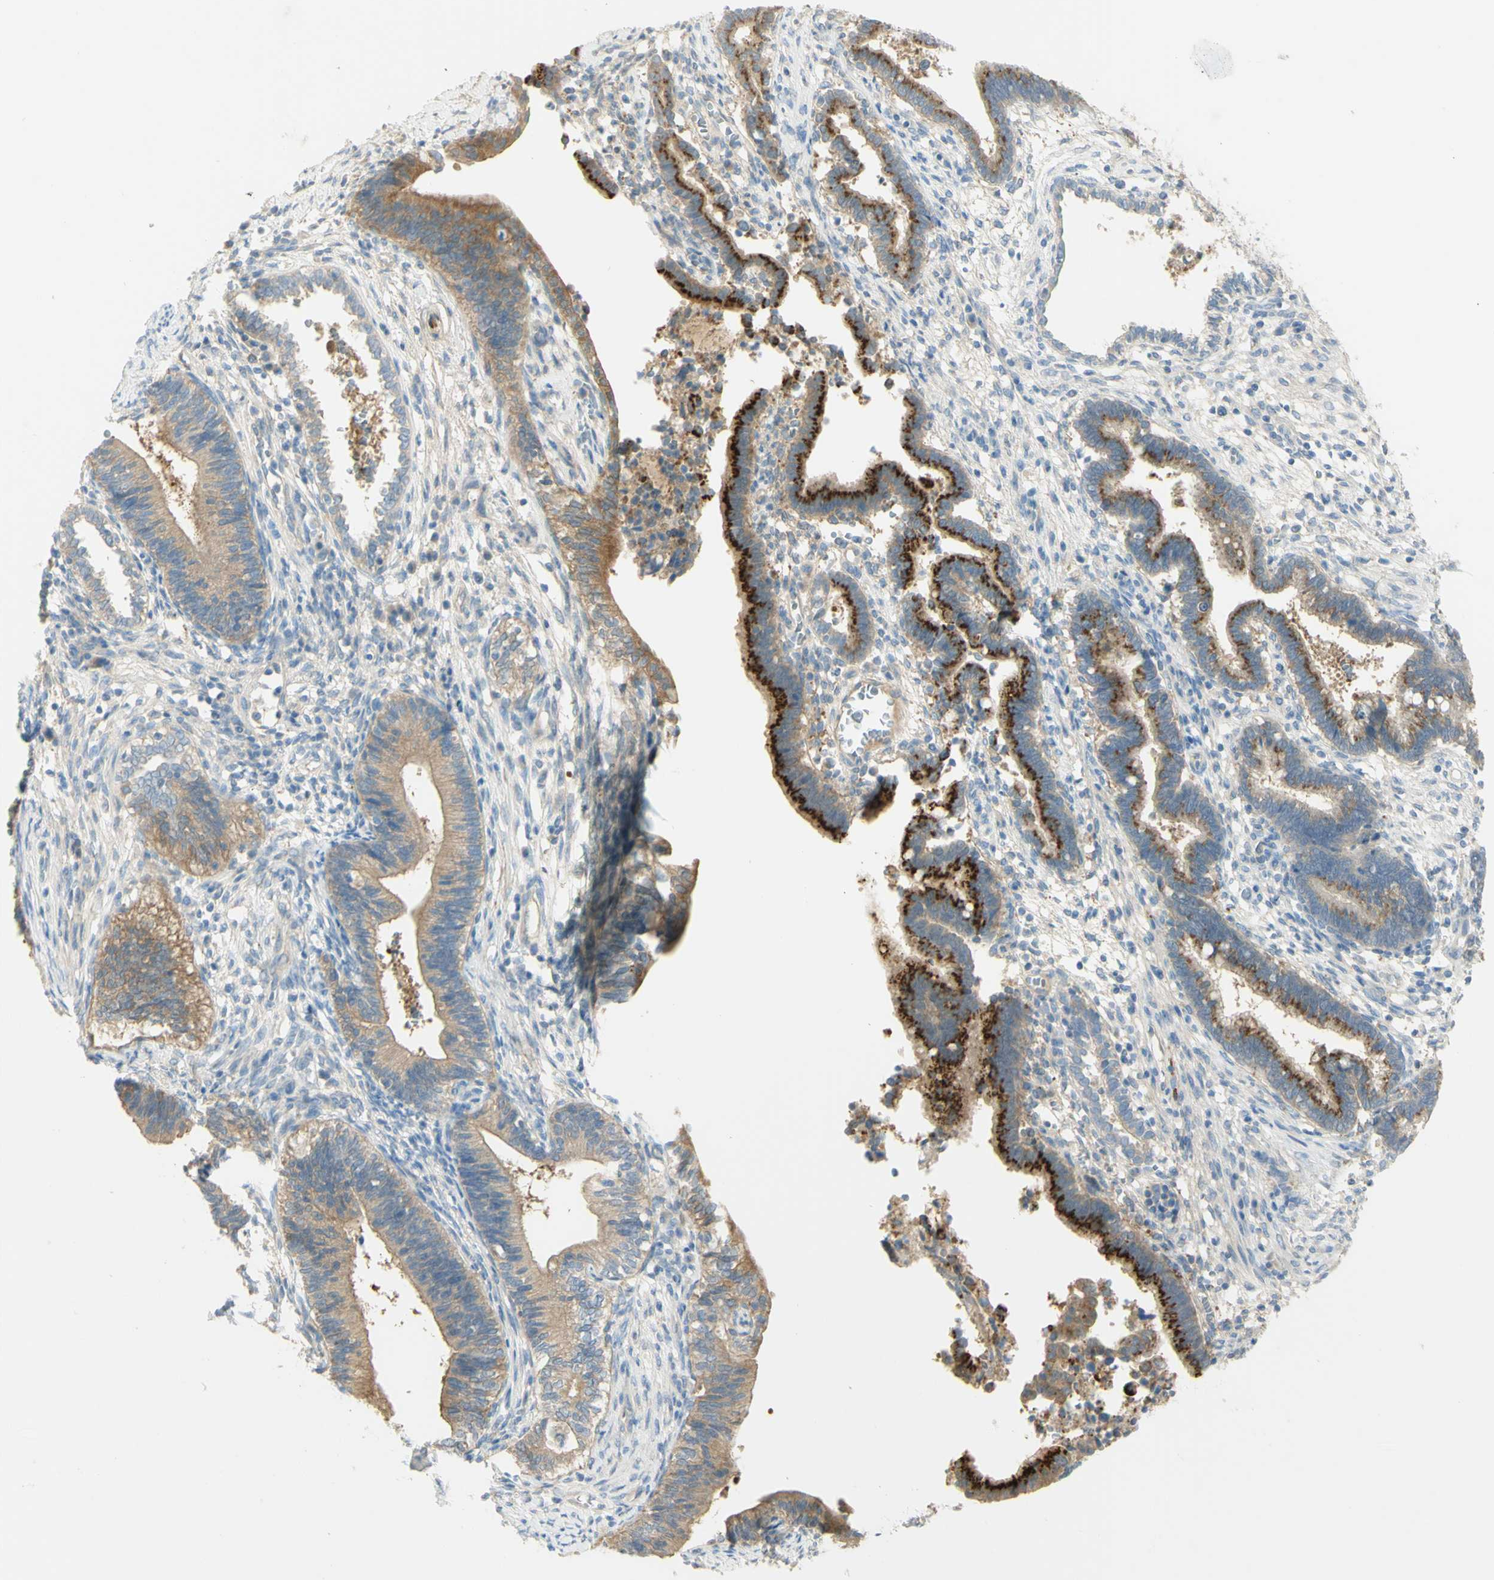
{"staining": {"intensity": "moderate", "quantity": ">75%", "location": "cytoplasmic/membranous"}, "tissue": "cervical cancer", "cell_type": "Tumor cells", "image_type": "cancer", "snomed": [{"axis": "morphology", "description": "Adenocarcinoma, NOS"}, {"axis": "topography", "description": "Cervix"}], "caption": "IHC (DAB) staining of human cervical cancer displays moderate cytoplasmic/membranous protein staining in approximately >75% of tumor cells.", "gene": "GCNT3", "patient": {"sex": "female", "age": 44}}